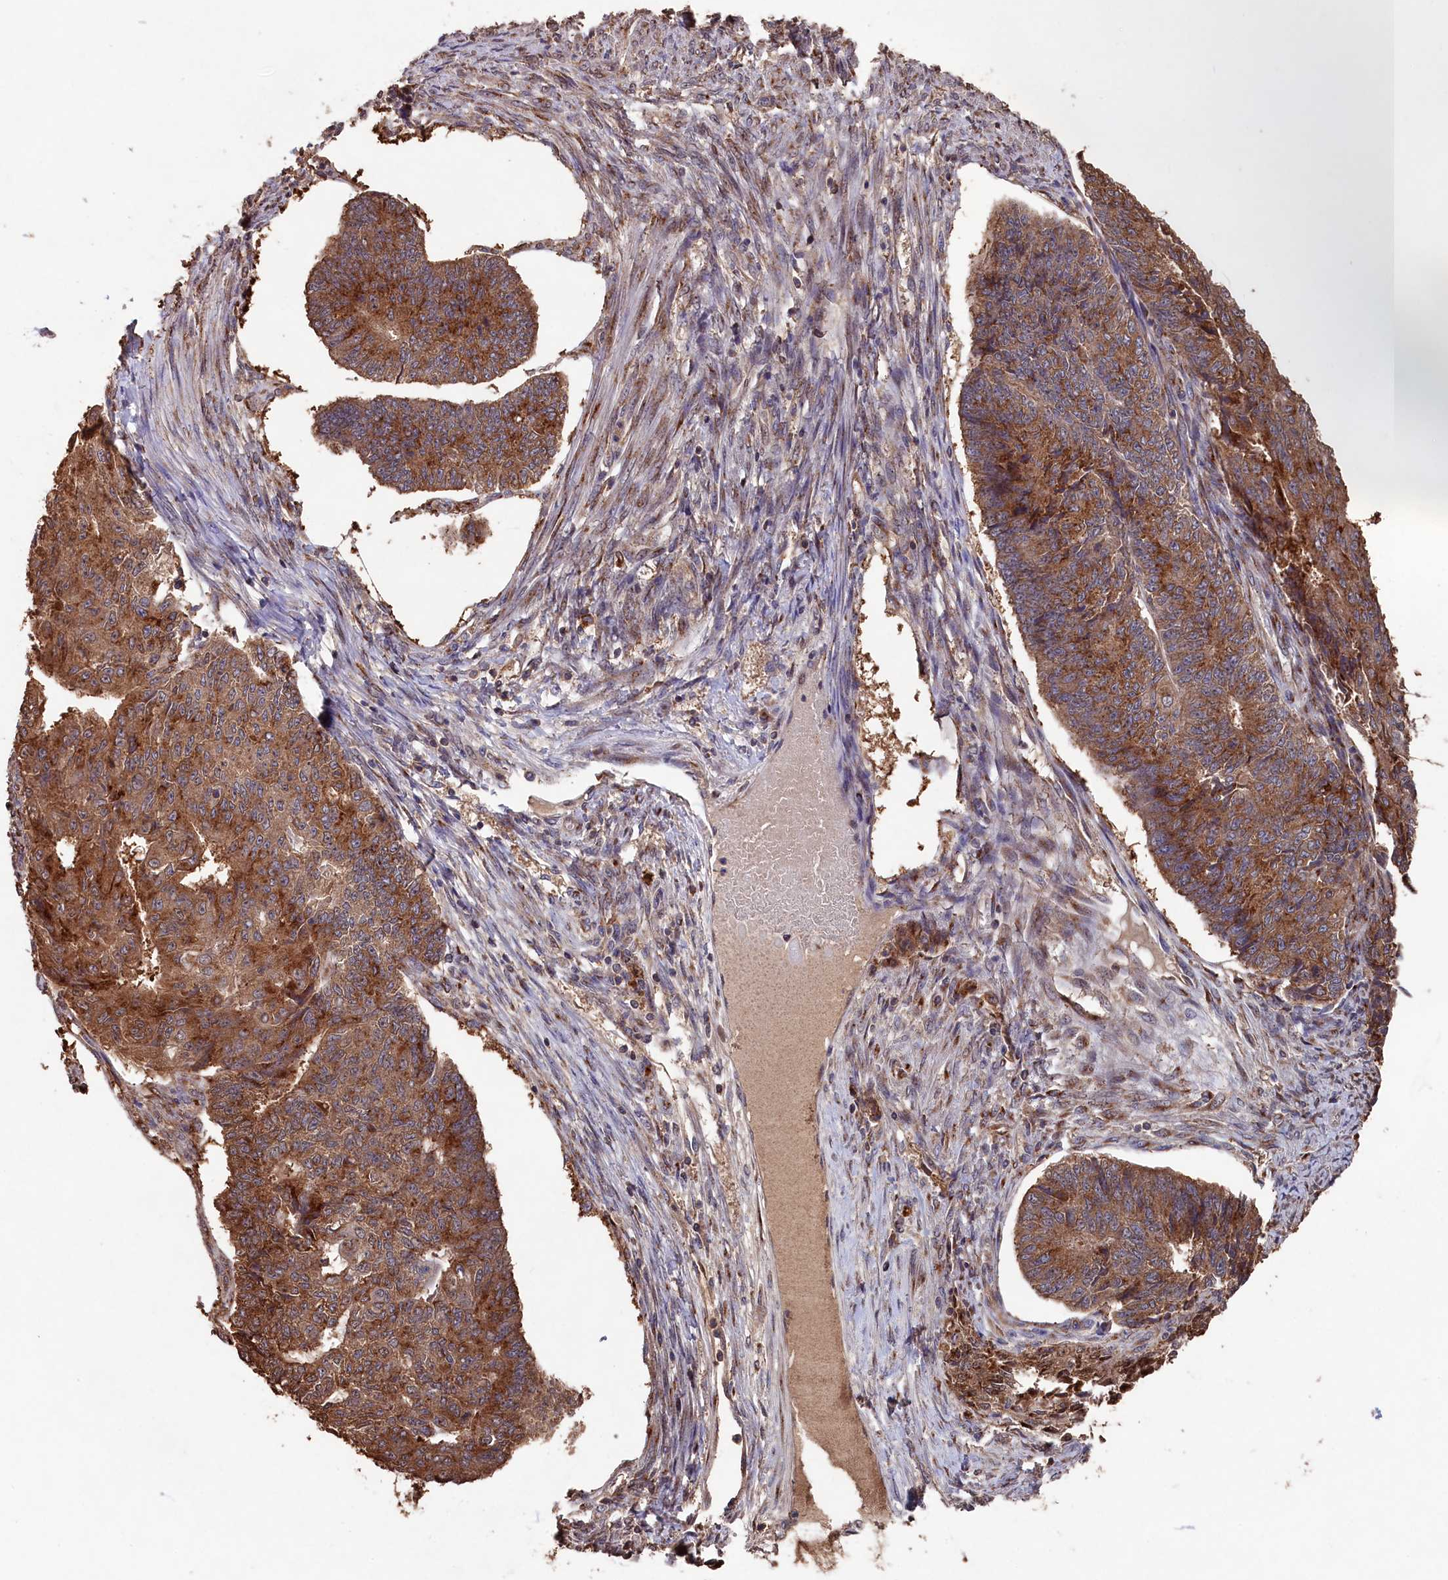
{"staining": {"intensity": "strong", "quantity": ">75%", "location": "cytoplasmic/membranous"}, "tissue": "endometrial cancer", "cell_type": "Tumor cells", "image_type": "cancer", "snomed": [{"axis": "morphology", "description": "Adenocarcinoma, NOS"}, {"axis": "topography", "description": "Endometrium"}], "caption": "Protein analysis of endometrial cancer (adenocarcinoma) tissue shows strong cytoplasmic/membranous positivity in approximately >75% of tumor cells.", "gene": "NAA60", "patient": {"sex": "female", "age": 32}}